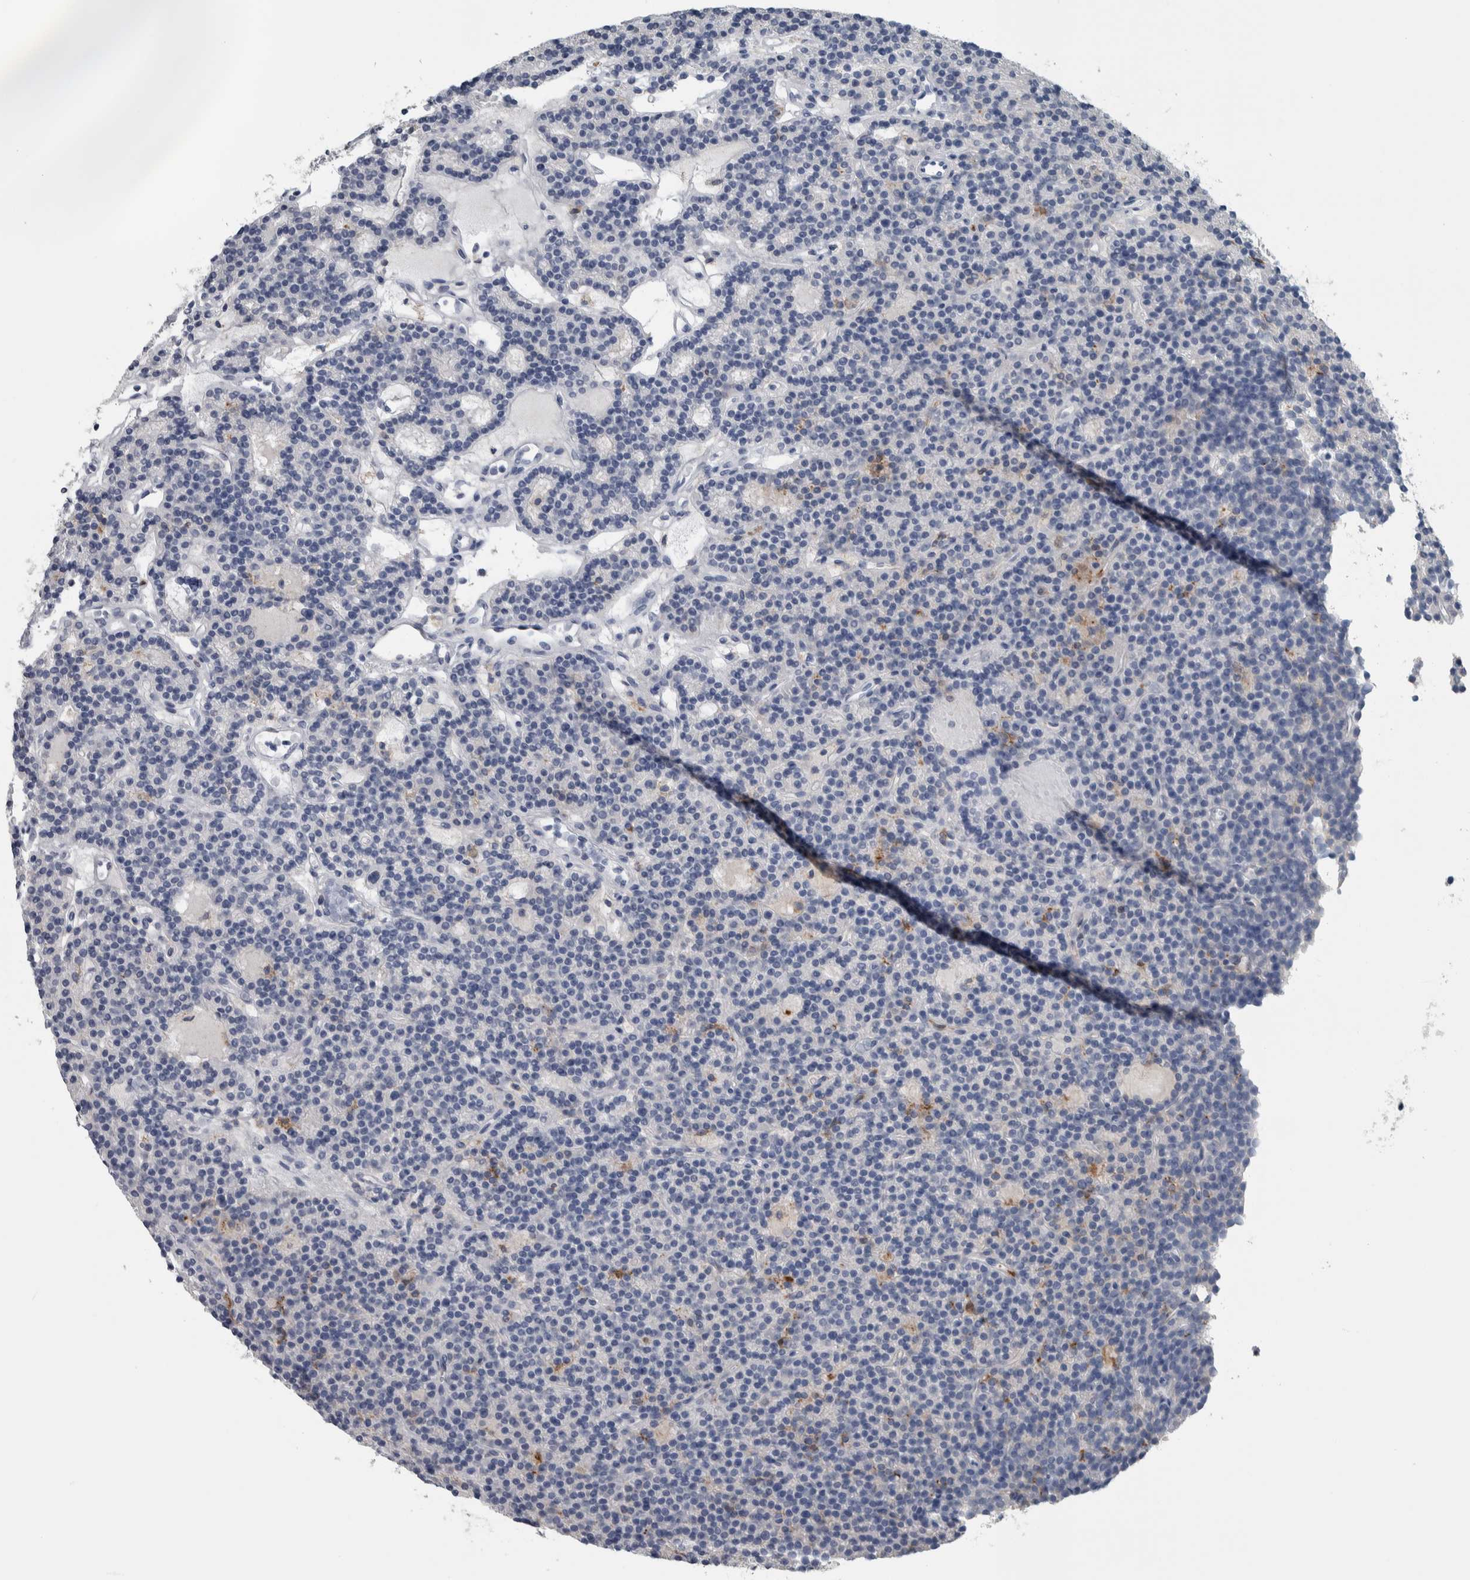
{"staining": {"intensity": "negative", "quantity": "none", "location": "none"}, "tissue": "parathyroid gland", "cell_type": "Glandular cells", "image_type": "normal", "snomed": [{"axis": "morphology", "description": "Normal tissue, NOS"}, {"axis": "topography", "description": "Parathyroid gland"}], "caption": "Parathyroid gland was stained to show a protein in brown. There is no significant staining in glandular cells. The staining was performed using DAB (3,3'-diaminobenzidine) to visualize the protein expression in brown, while the nuclei were stained in blue with hematoxylin (Magnification: 20x).", "gene": "SKAP2", "patient": {"sex": "male", "age": 75}}